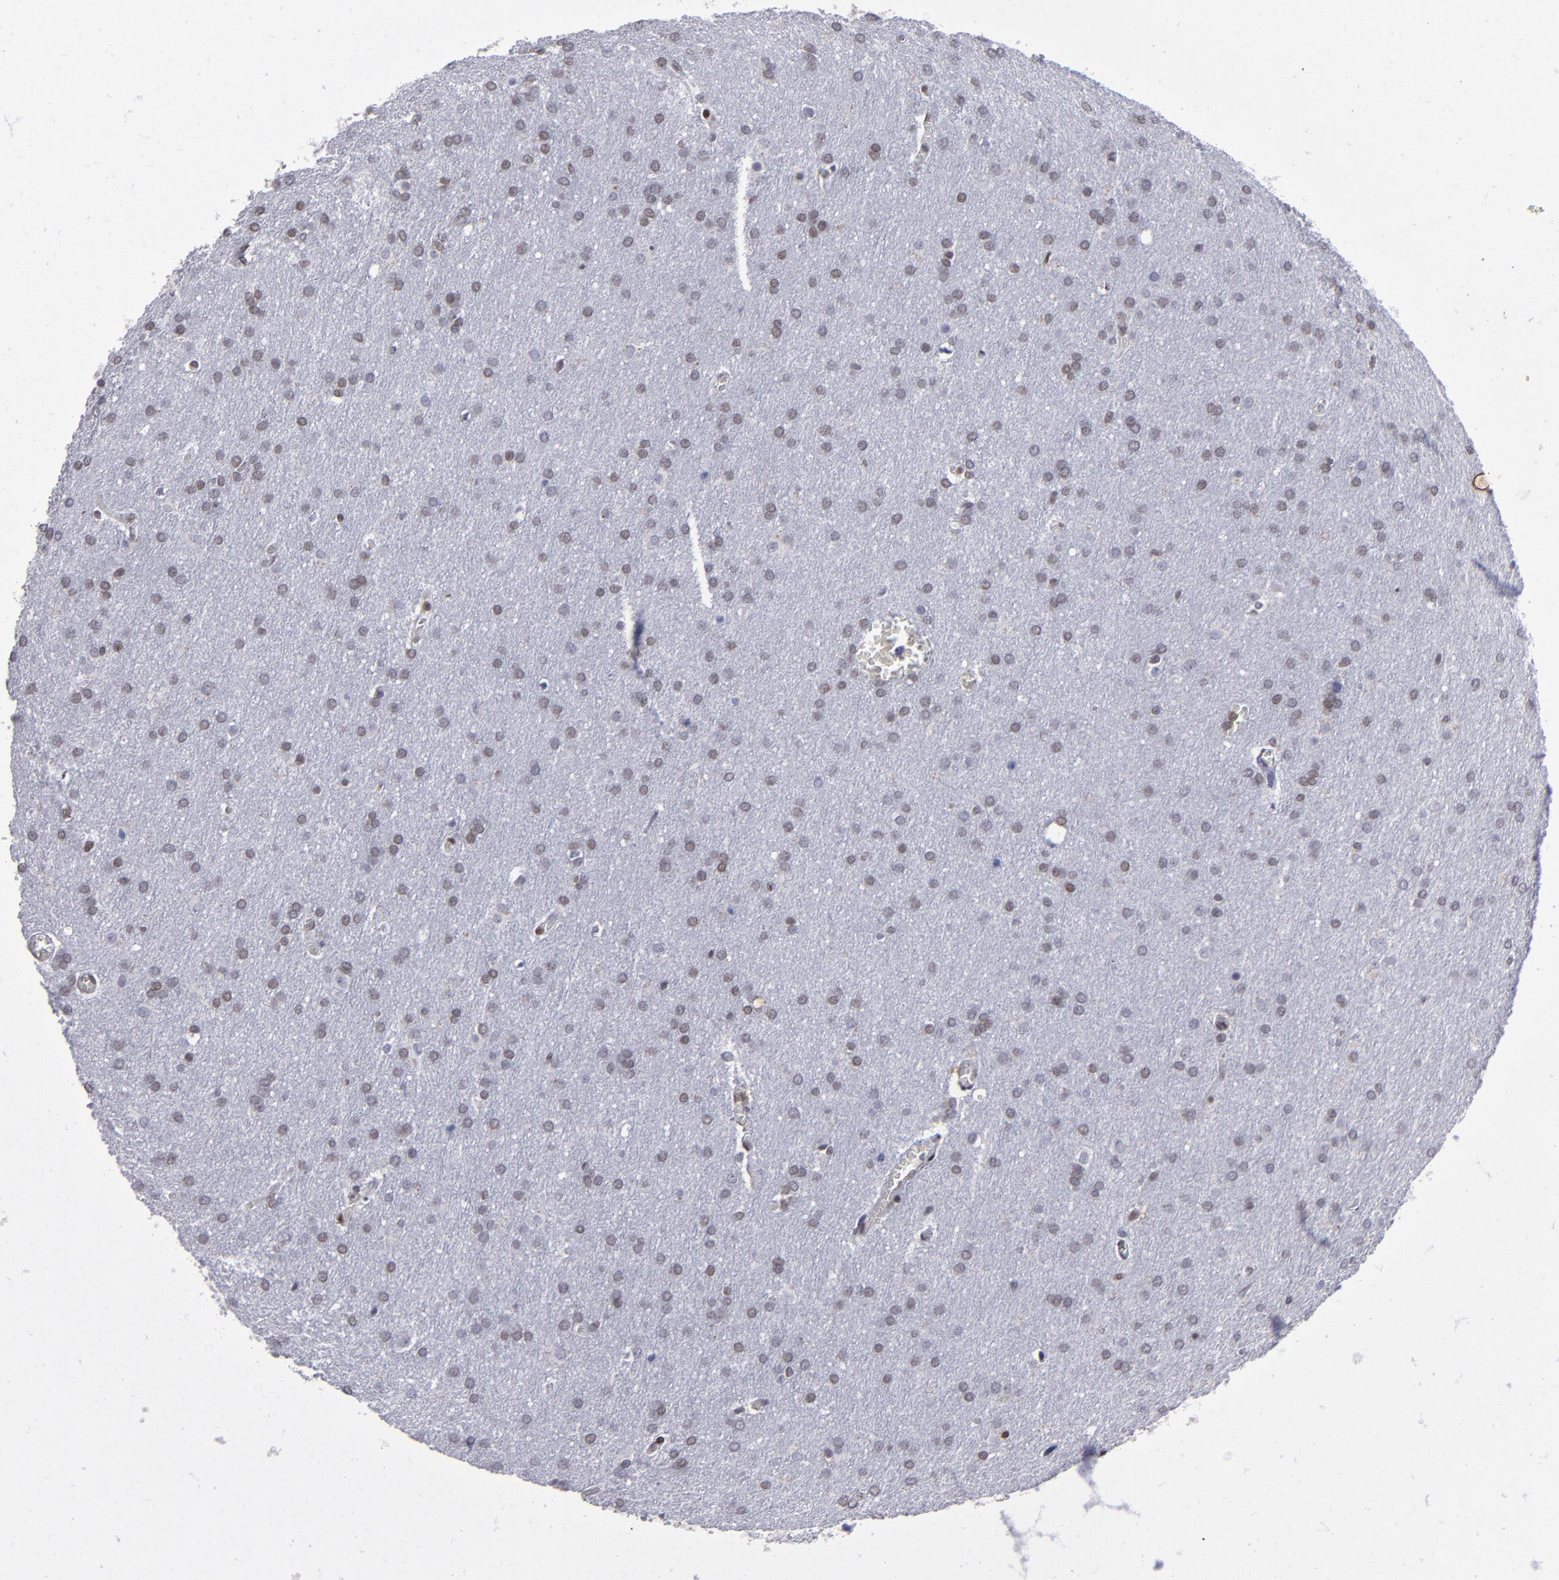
{"staining": {"intensity": "weak", "quantity": "<25%", "location": "nuclear"}, "tissue": "glioma", "cell_type": "Tumor cells", "image_type": "cancer", "snomed": [{"axis": "morphology", "description": "Glioma, malignant, Low grade"}, {"axis": "topography", "description": "Brain"}], "caption": "DAB immunohistochemical staining of human glioma reveals no significant positivity in tumor cells.", "gene": "MGMT", "patient": {"sex": "female", "age": 32}}